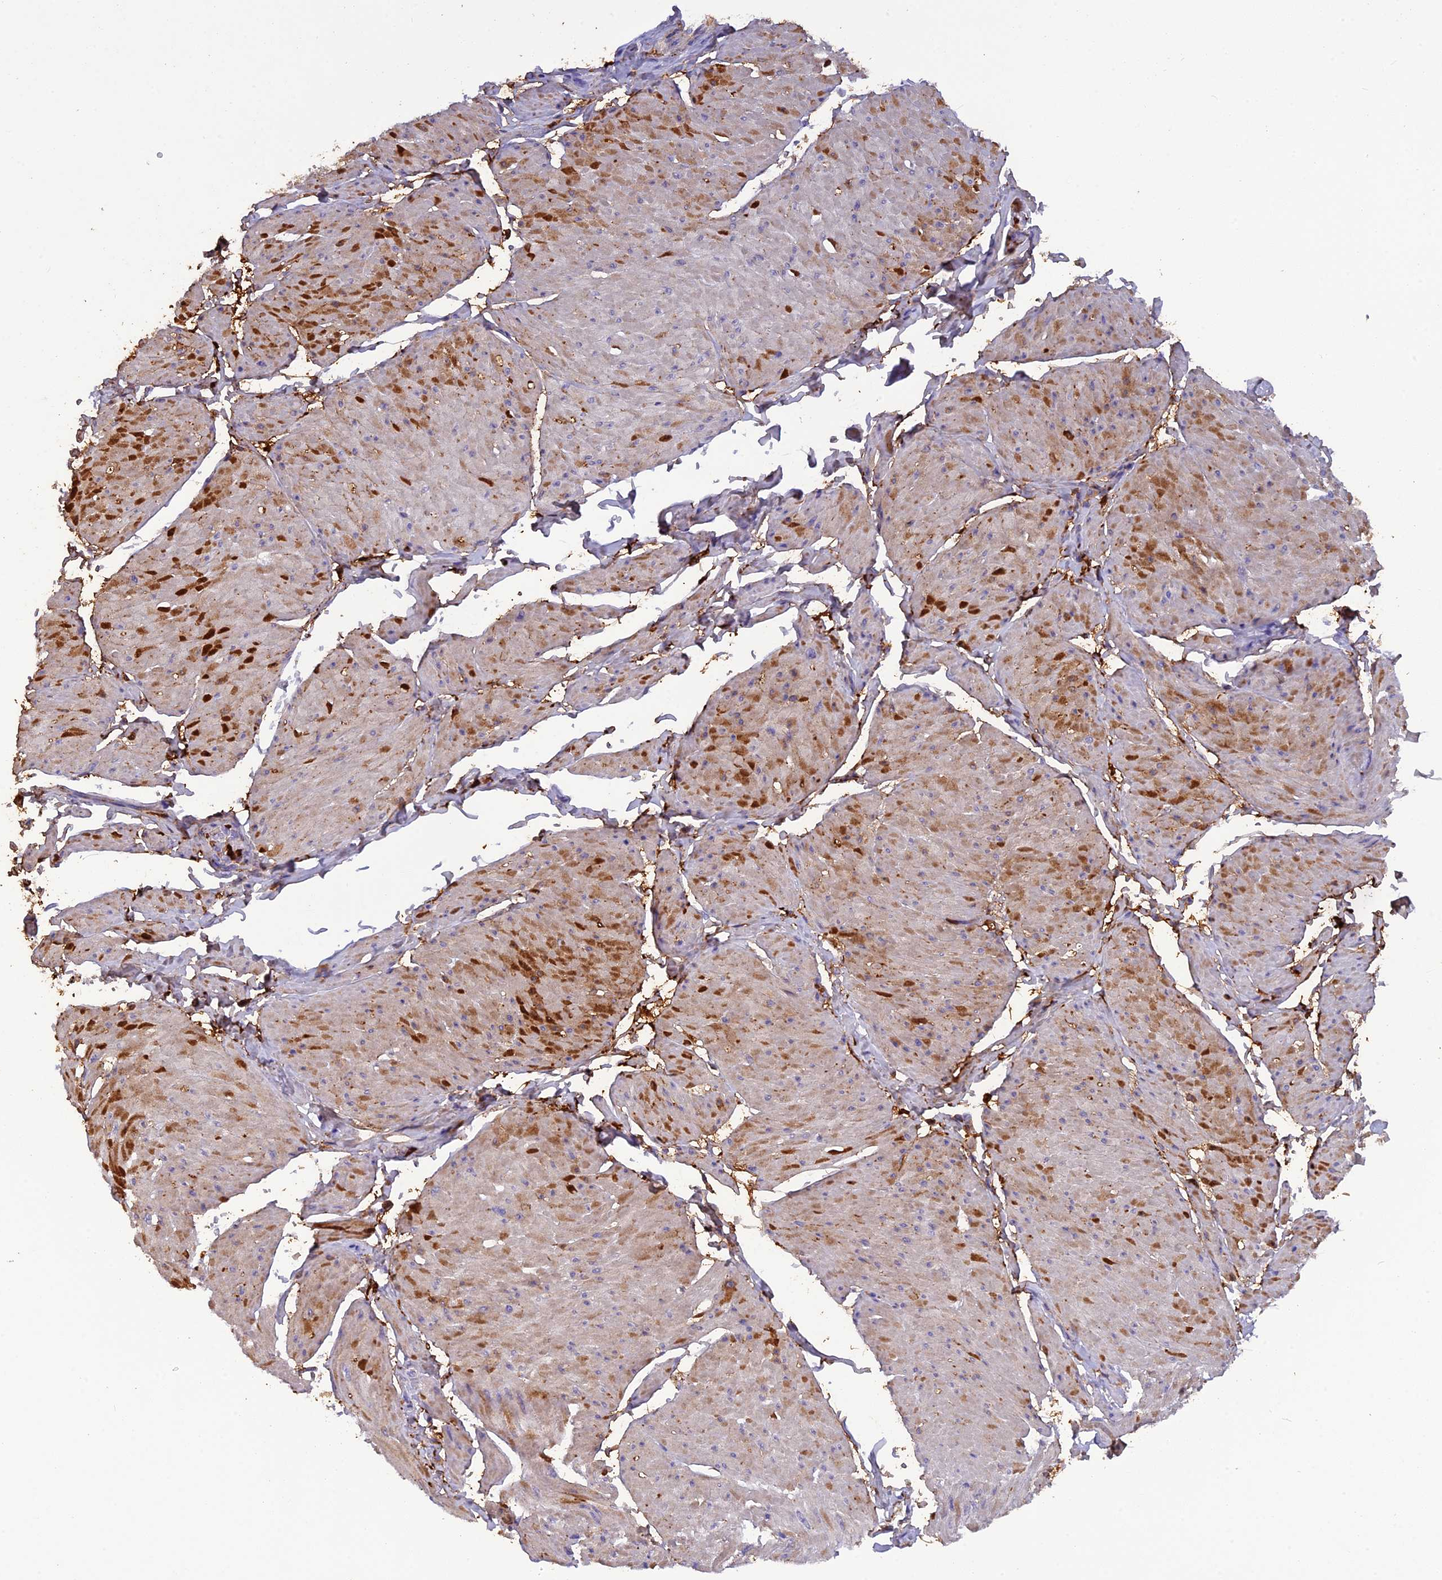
{"staining": {"intensity": "moderate", "quantity": "25%-75%", "location": "cytoplasmic/membranous"}, "tissue": "smooth muscle", "cell_type": "Smooth muscle cells", "image_type": "normal", "snomed": [{"axis": "morphology", "description": "Urothelial carcinoma, High grade"}, {"axis": "topography", "description": "Urinary bladder"}], "caption": "Approximately 25%-75% of smooth muscle cells in unremarkable smooth muscle show moderate cytoplasmic/membranous protein staining as visualized by brown immunohistochemical staining.", "gene": "PZP", "patient": {"sex": "male", "age": 46}}